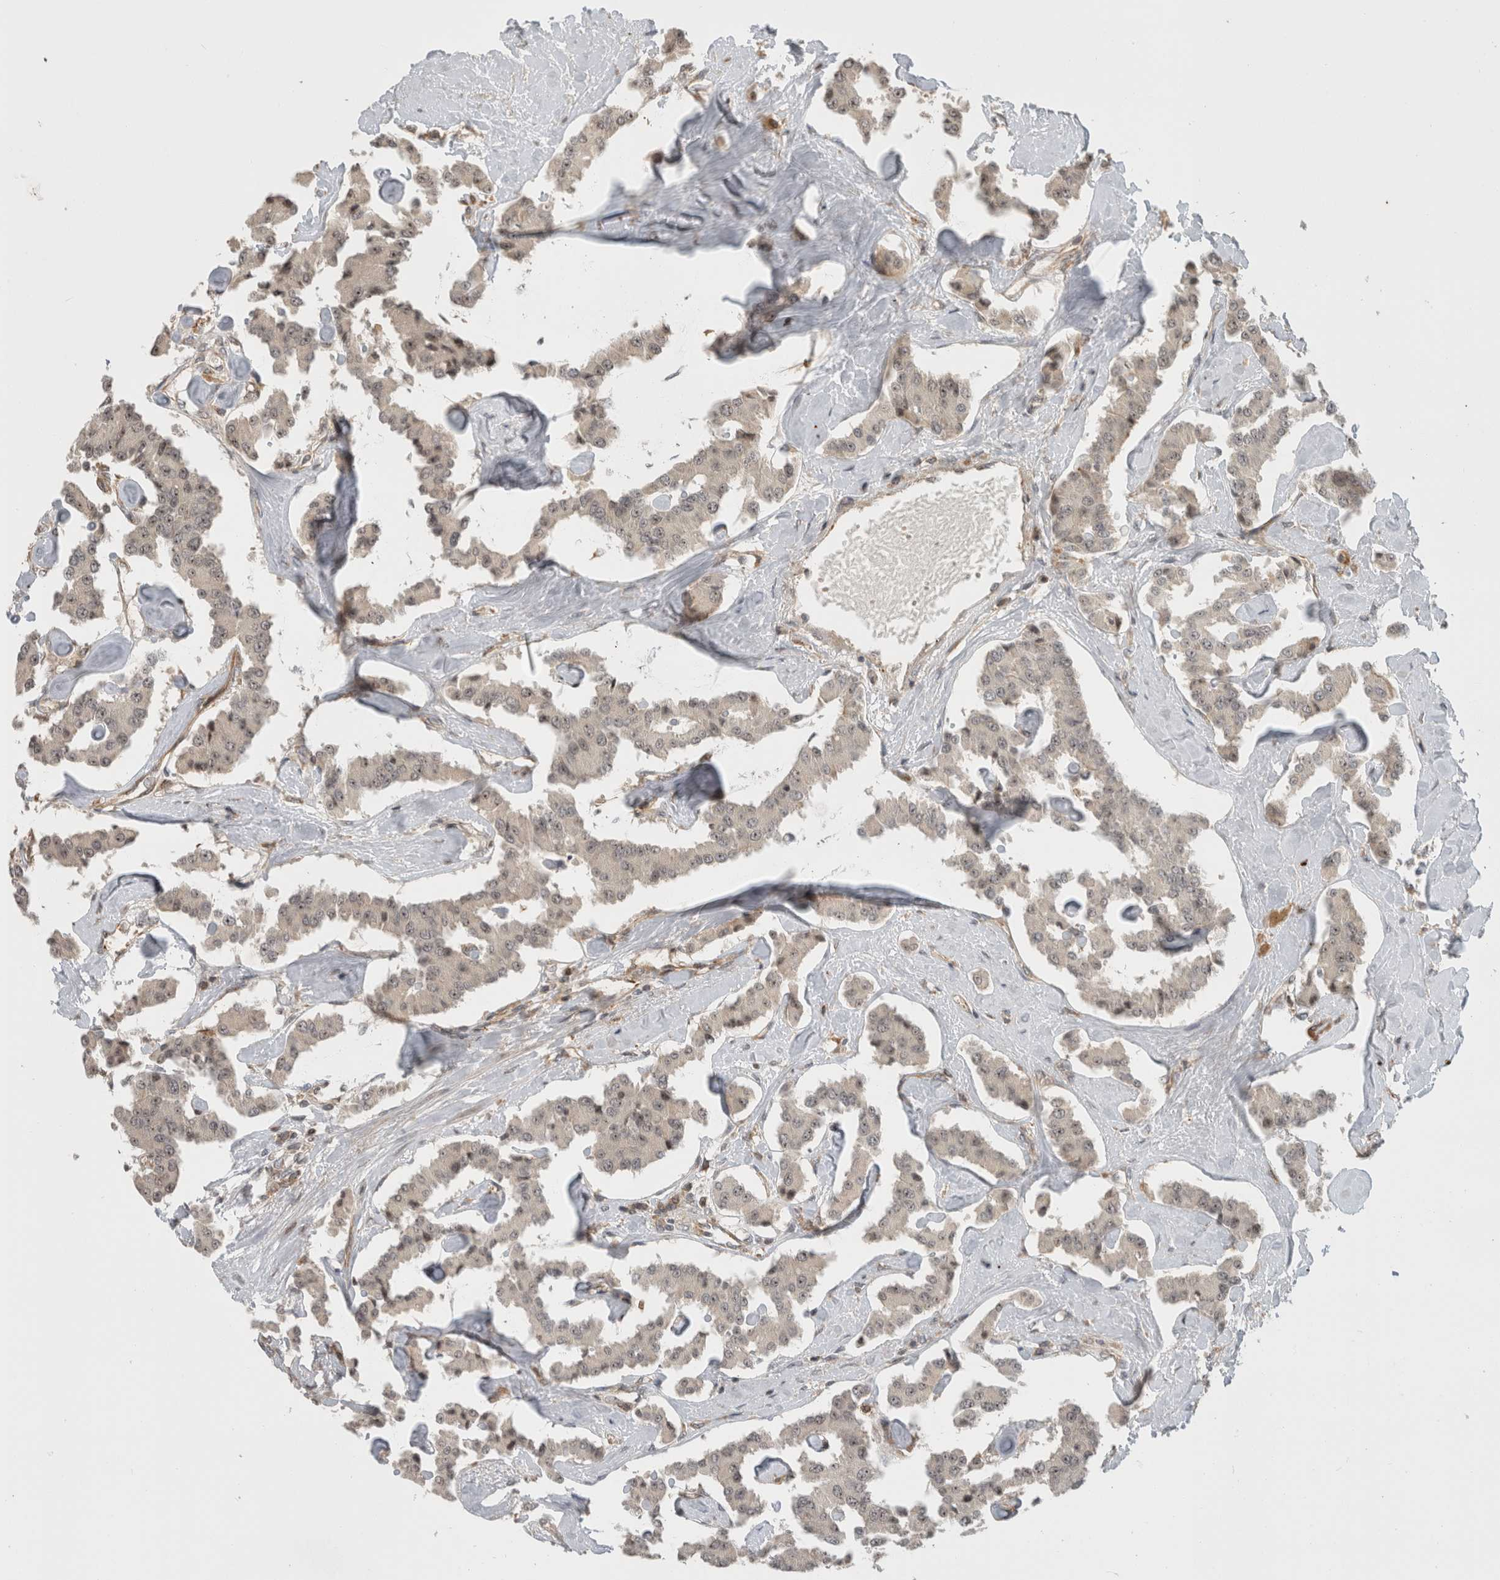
{"staining": {"intensity": "weak", "quantity": ">75%", "location": "nuclear"}, "tissue": "carcinoid", "cell_type": "Tumor cells", "image_type": "cancer", "snomed": [{"axis": "morphology", "description": "Carcinoid, malignant, NOS"}, {"axis": "topography", "description": "Pancreas"}], "caption": "Carcinoid (malignant) stained for a protein shows weak nuclear positivity in tumor cells.", "gene": "WASF2", "patient": {"sex": "male", "age": 41}}